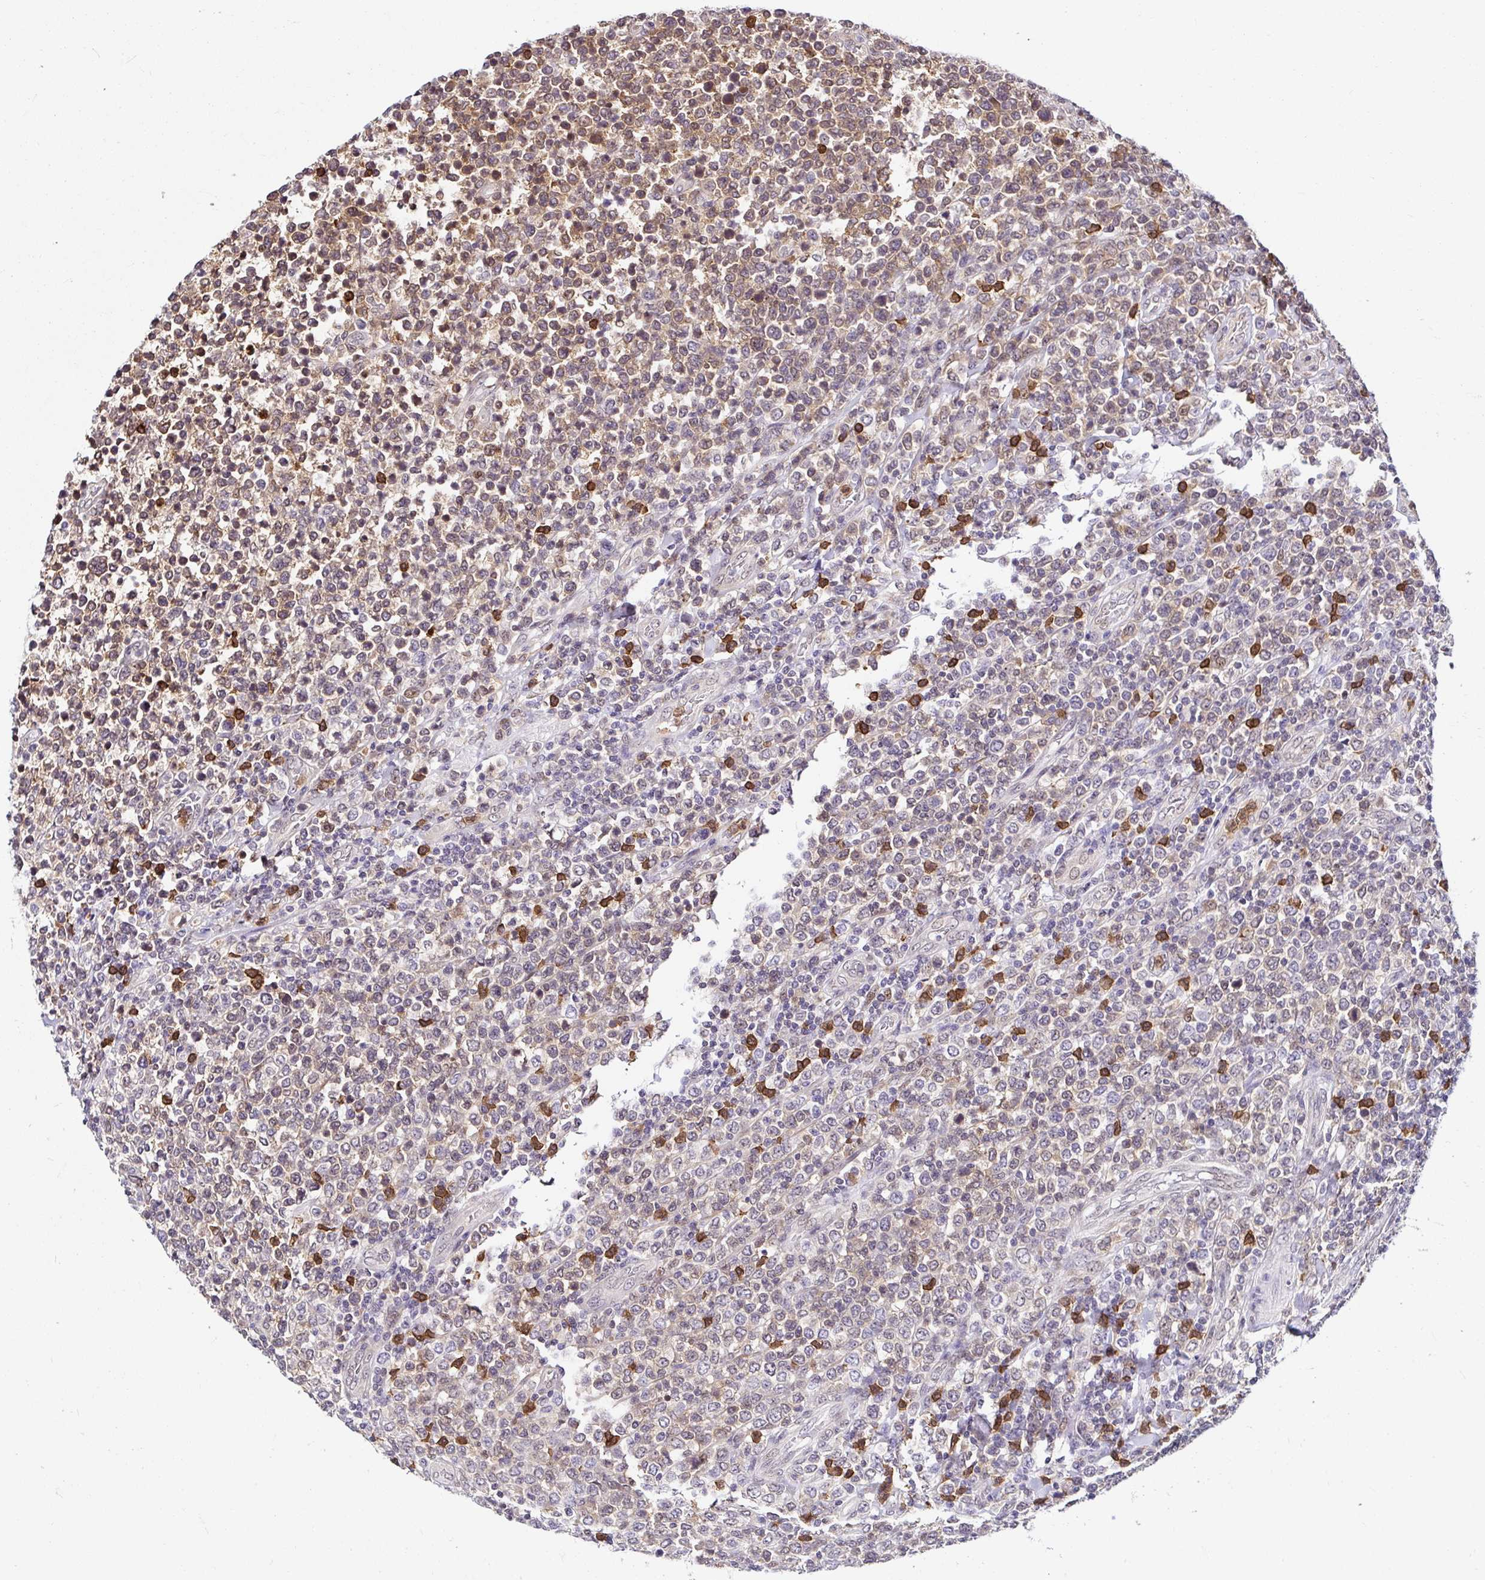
{"staining": {"intensity": "weak", "quantity": "25%-75%", "location": "cytoplasmic/membranous"}, "tissue": "lymphoma", "cell_type": "Tumor cells", "image_type": "cancer", "snomed": [{"axis": "morphology", "description": "Malignant lymphoma, non-Hodgkin's type, High grade"}, {"axis": "topography", "description": "Soft tissue"}], "caption": "Lymphoma tissue demonstrates weak cytoplasmic/membranous expression in approximately 25%-75% of tumor cells, visualized by immunohistochemistry.", "gene": "PIN4", "patient": {"sex": "female", "age": 56}}